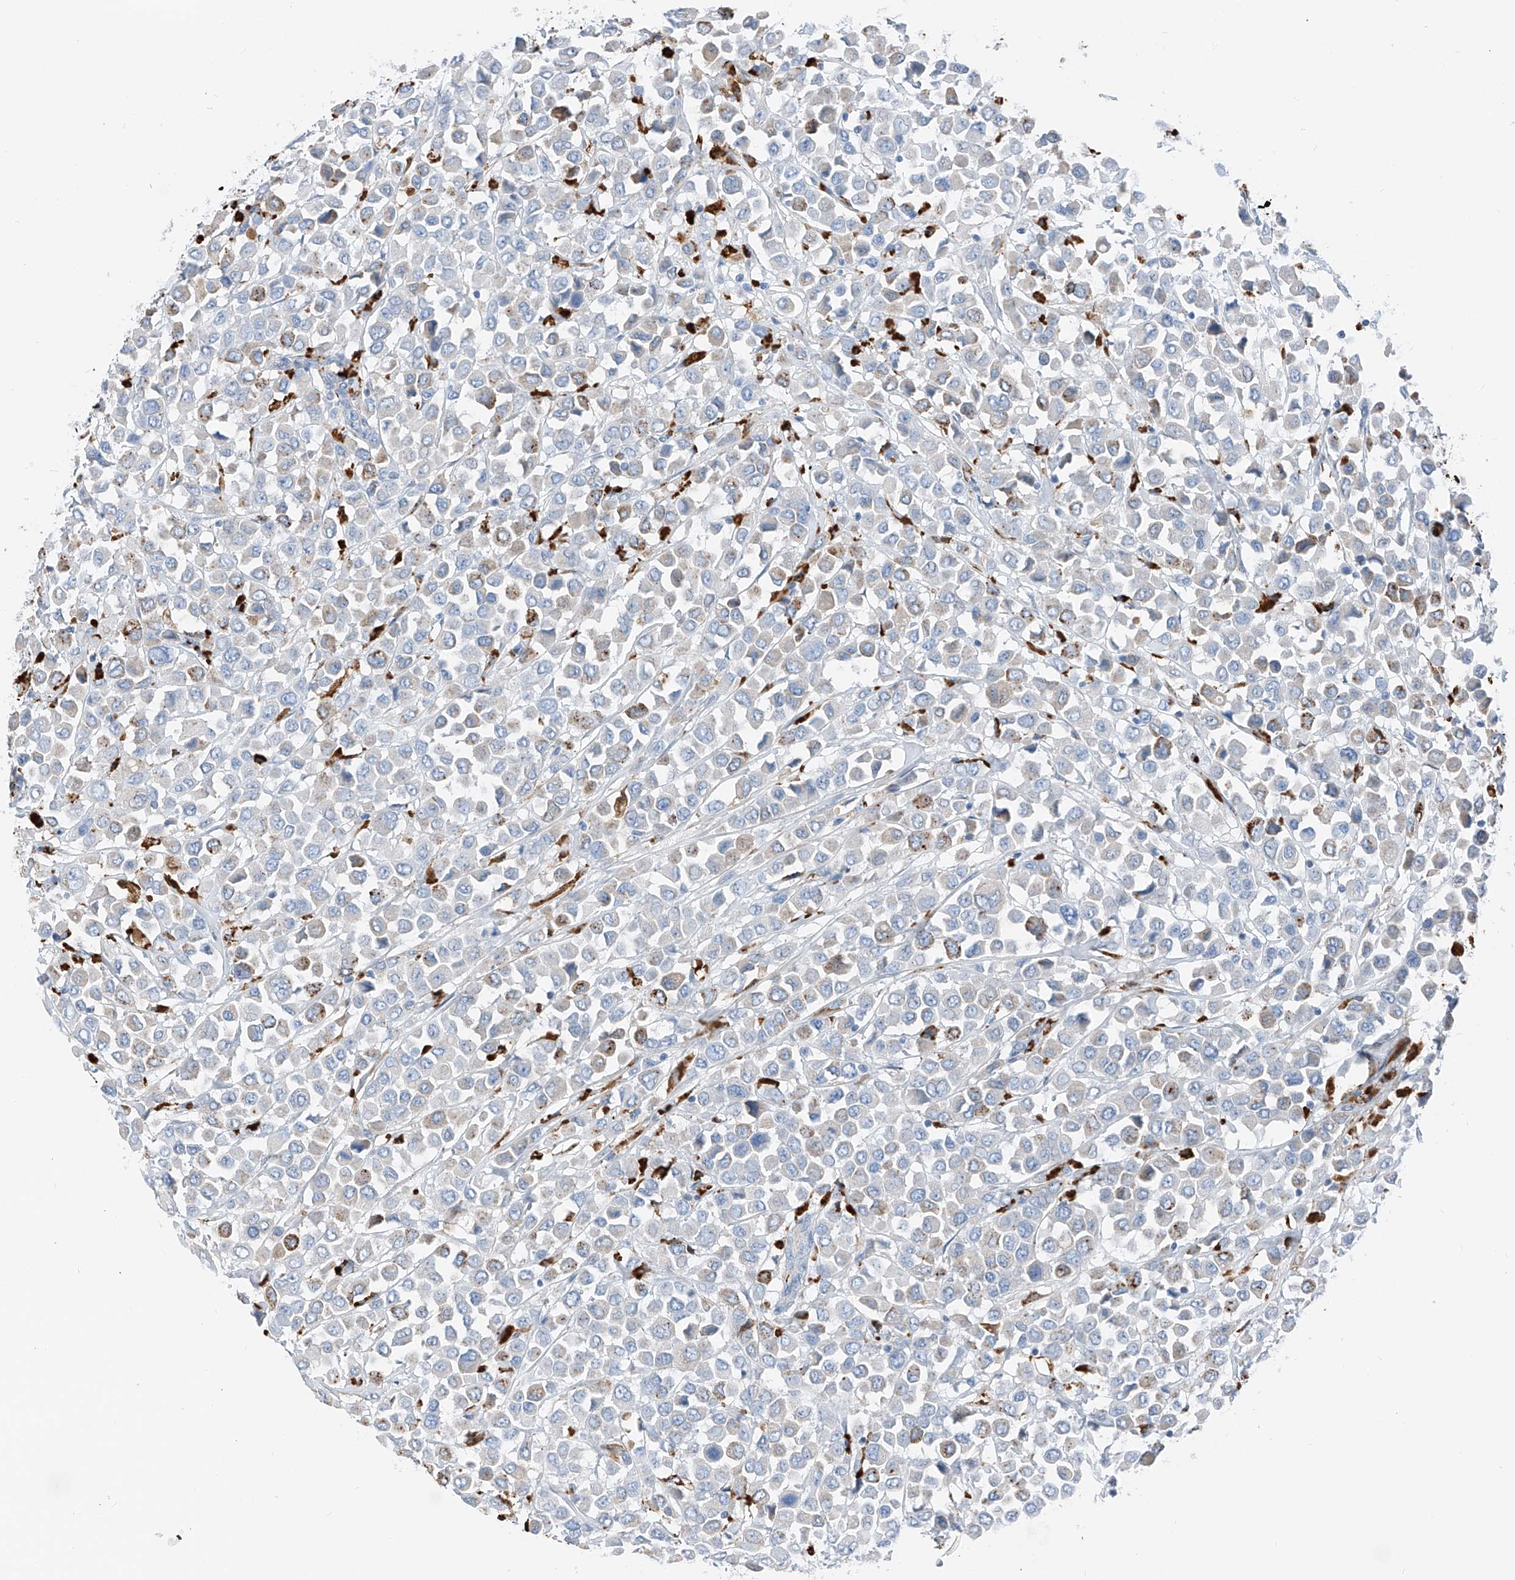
{"staining": {"intensity": "negative", "quantity": "none", "location": "none"}, "tissue": "breast cancer", "cell_type": "Tumor cells", "image_type": "cancer", "snomed": [{"axis": "morphology", "description": "Duct carcinoma"}, {"axis": "topography", "description": "Breast"}], "caption": "Immunohistochemistry (IHC) photomicrograph of breast cancer stained for a protein (brown), which reveals no staining in tumor cells.", "gene": "PRSS23", "patient": {"sex": "female", "age": 61}}